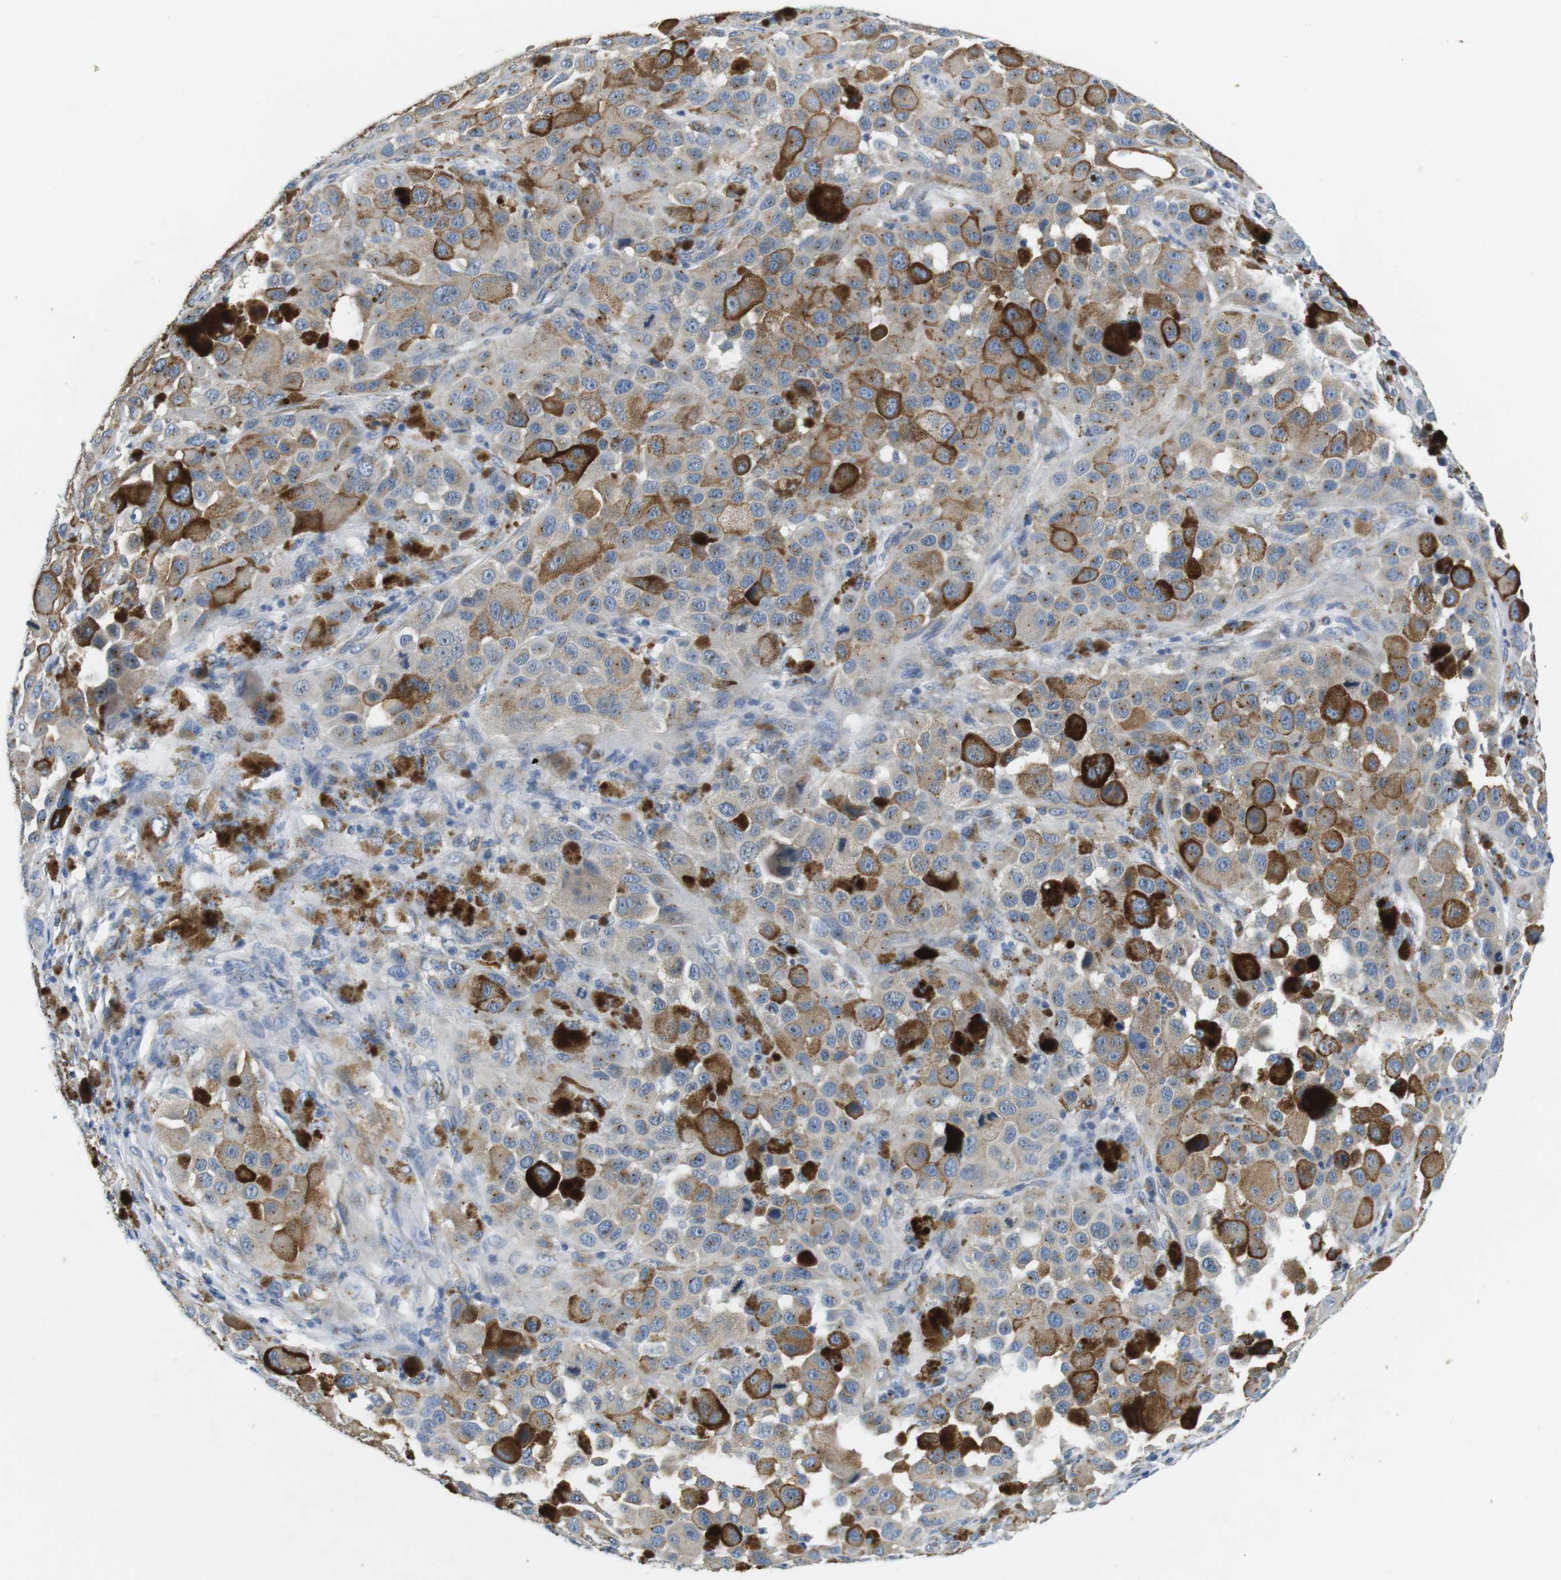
{"staining": {"intensity": "weak", "quantity": "25%-75%", "location": "cytoplasmic/membranous"}, "tissue": "melanoma", "cell_type": "Tumor cells", "image_type": "cancer", "snomed": [{"axis": "morphology", "description": "Malignant melanoma, NOS"}, {"axis": "topography", "description": "Skin"}], "caption": "A high-resolution image shows IHC staining of melanoma, which exhibits weak cytoplasmic/membranous expression in about 25%-75% of tumor cells.", "gene": "UNC5CL", "patient": {"sex": "male", "age": 96}}